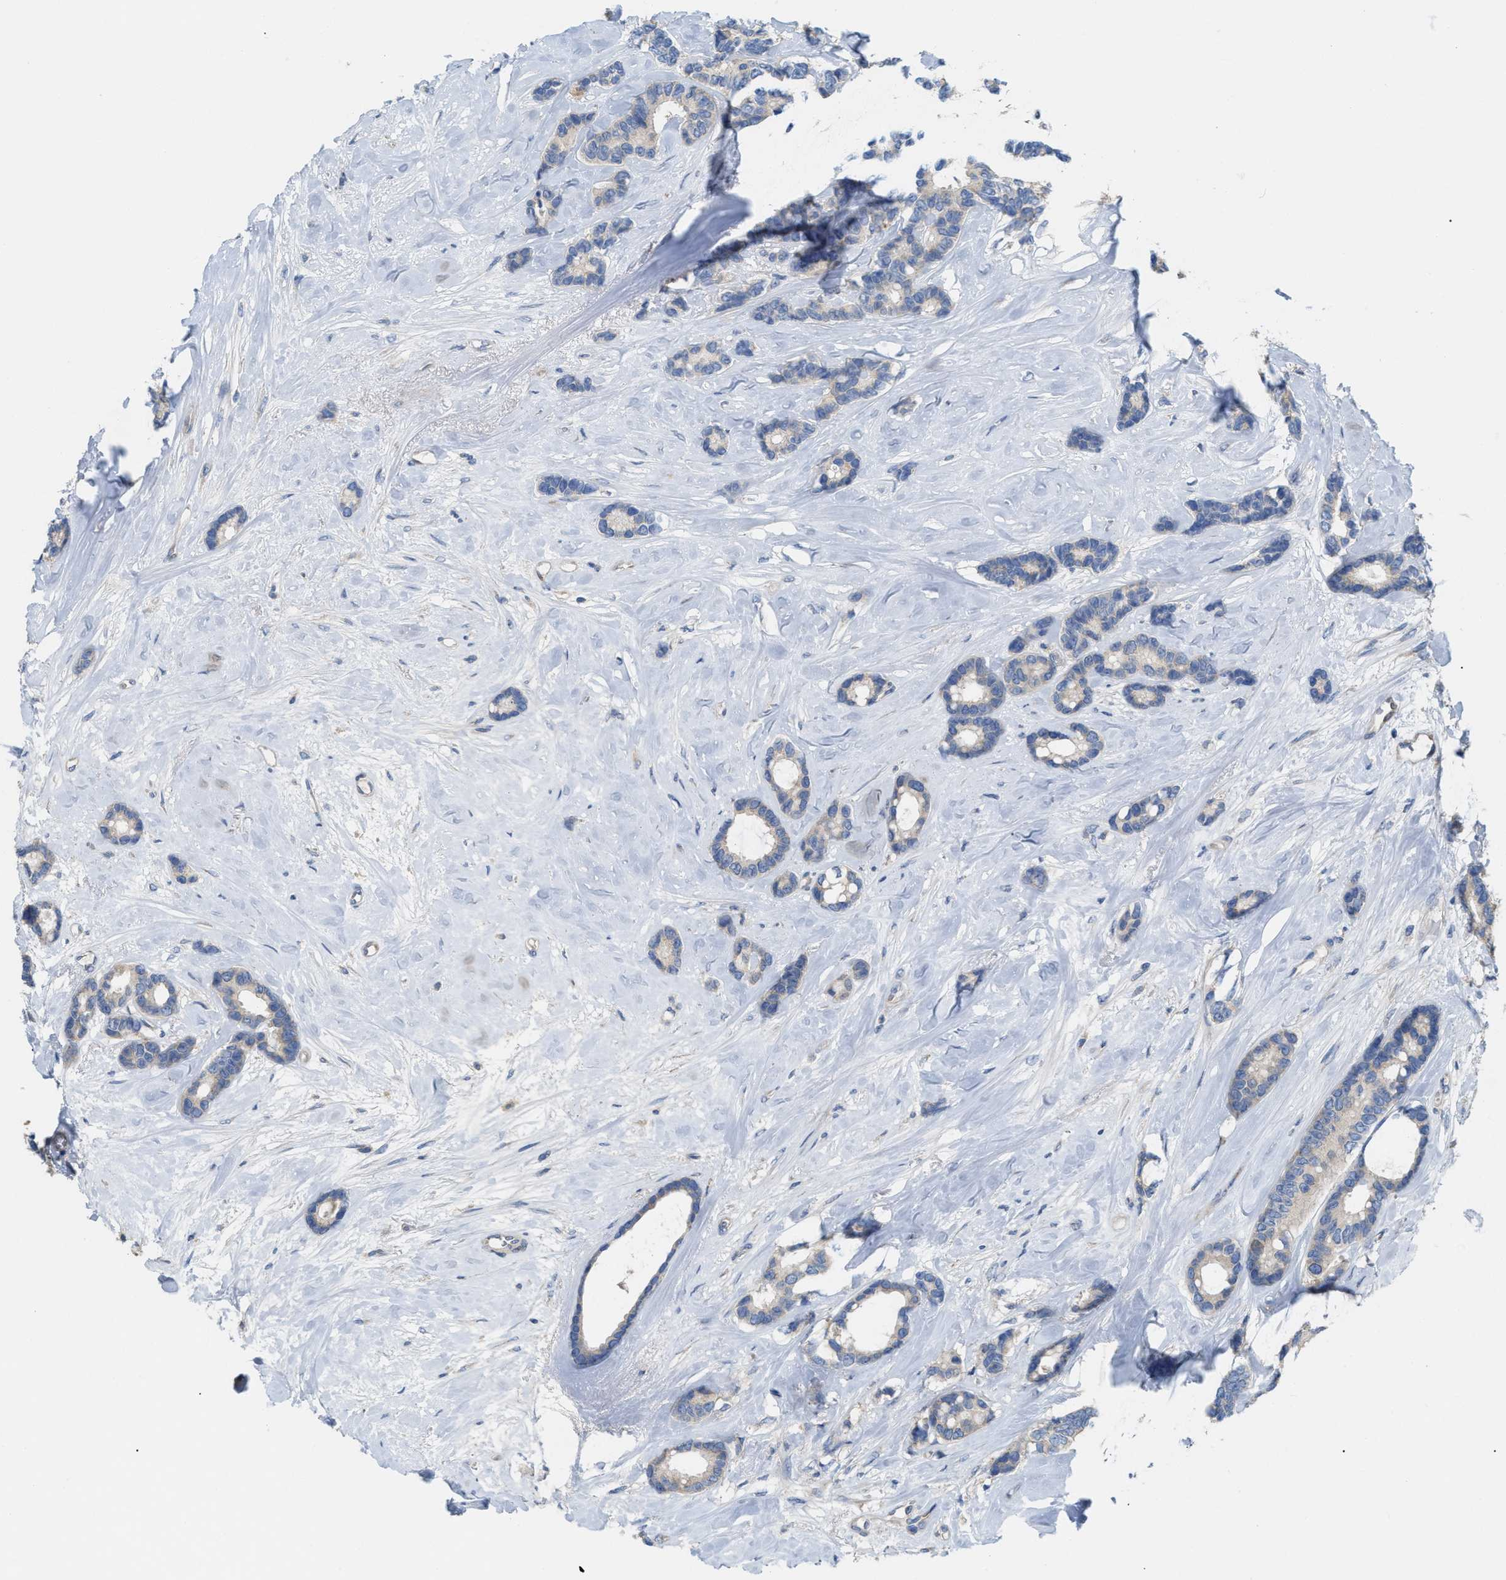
{"staining": {"intensity": "negative", "quantity": "none", "location": "none"}, "tissue": "breast cancer", "cell_type": "Tumor cells", "image_type": "cancer", "snomed": [{"axis": "morphology", "description": "Duct carcinoma"}, {"axis": "topography", "description": "Breast"}], "caption": "This is a histopathology image of immunohistochemistry (IHC) staining of breast cancer (intraductal carcinoma), which shows no expression in tumor cells.", "gene": "DHX58", "patient": {"sex": "female", "age": 87}}